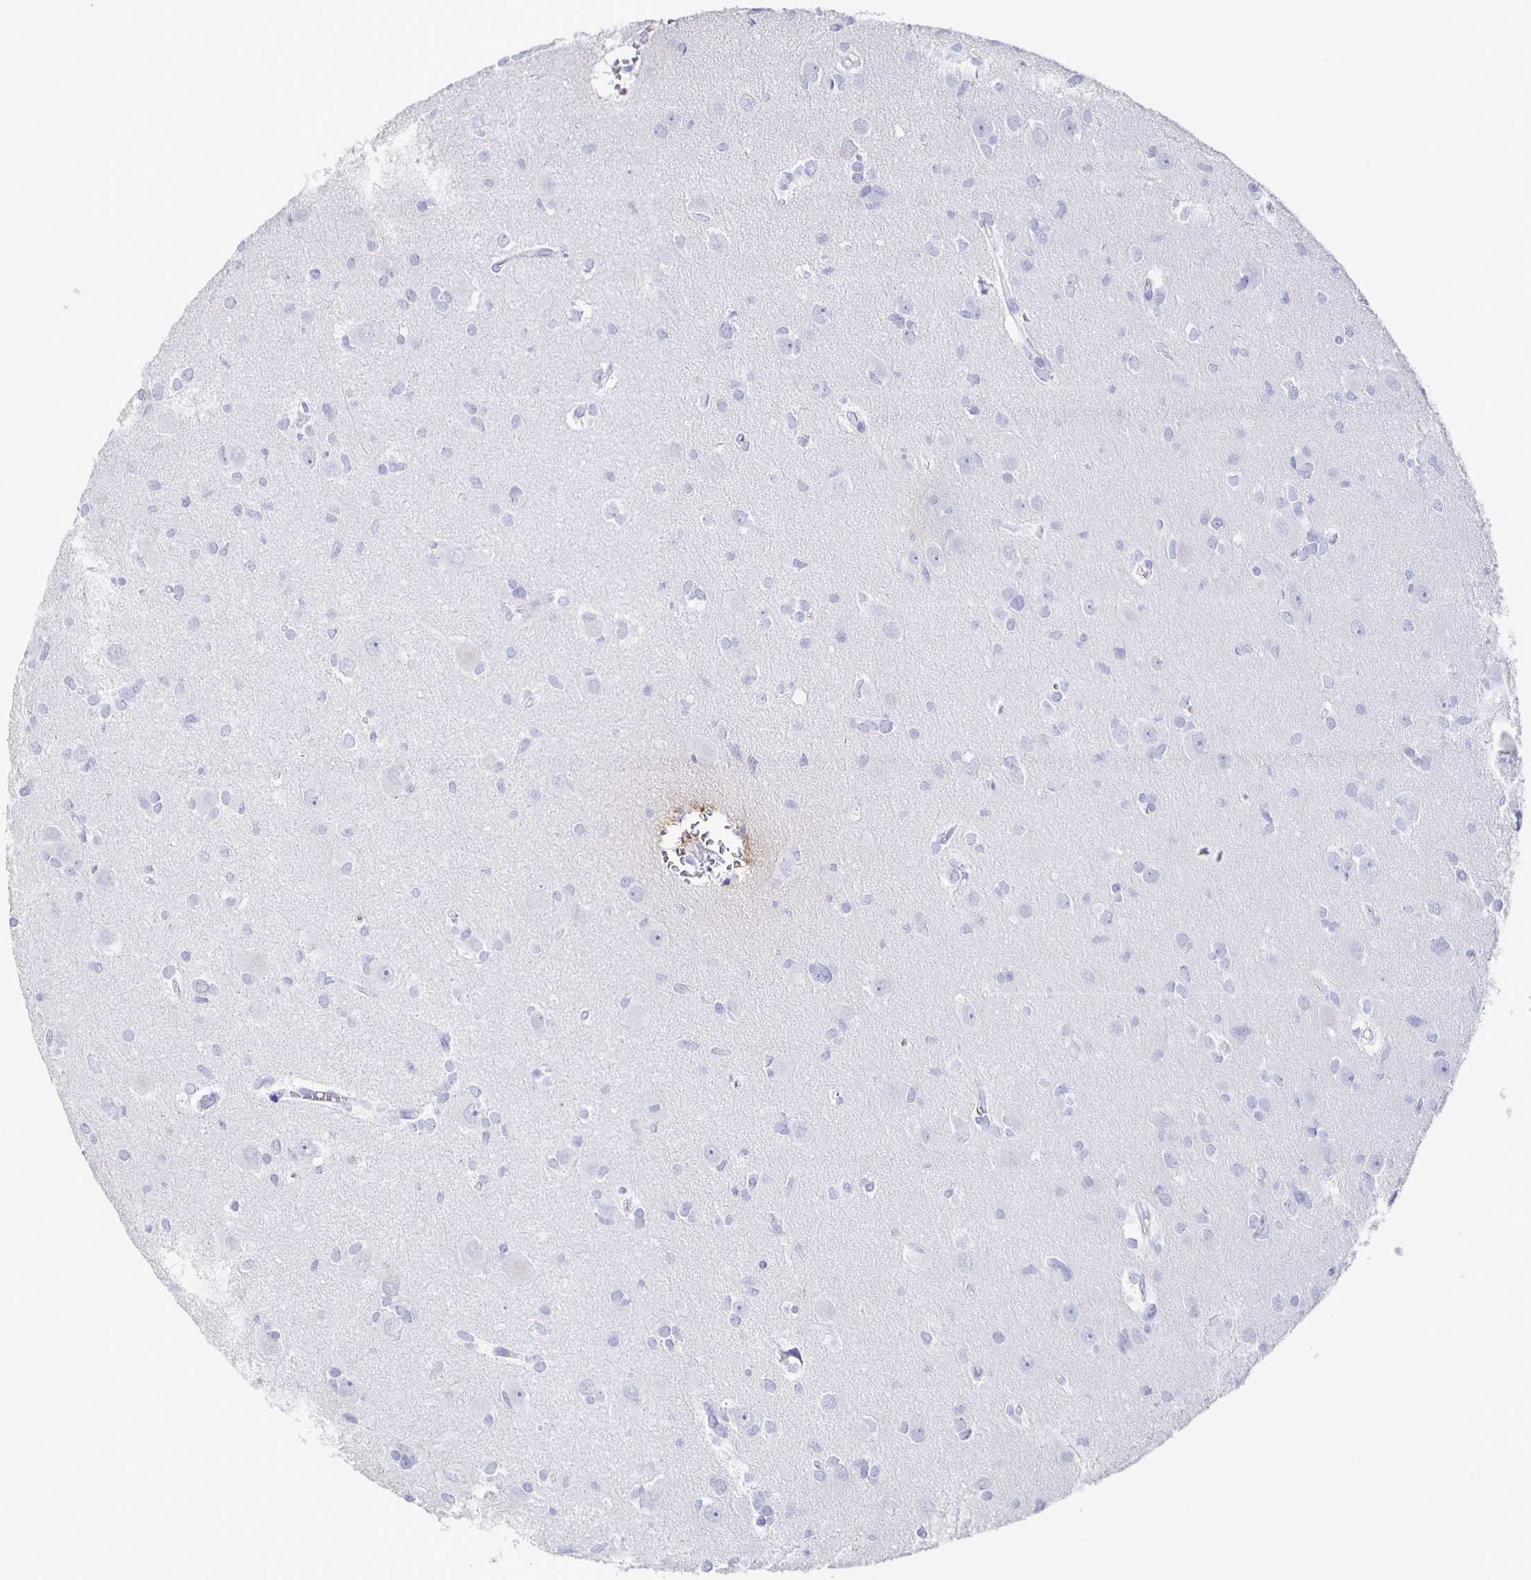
{"staining": {"intensity": "negative", "quantity": "none", "location": "none"}, "tissue": "glioma", "cell_type": "Tumor cells", "image_type": "cancer", "snomed": [{"axis": "morphology", "description": "Glioma, malignant, High grade"}, {"axis": "topography", "description": "Brain"}], "caption": "This is an IHC photomicrograph of malignant high-grade glioma. There is no expression in tumor cells.", "gene": "FGA", "patient": {"sex": "male", "age": 23}}